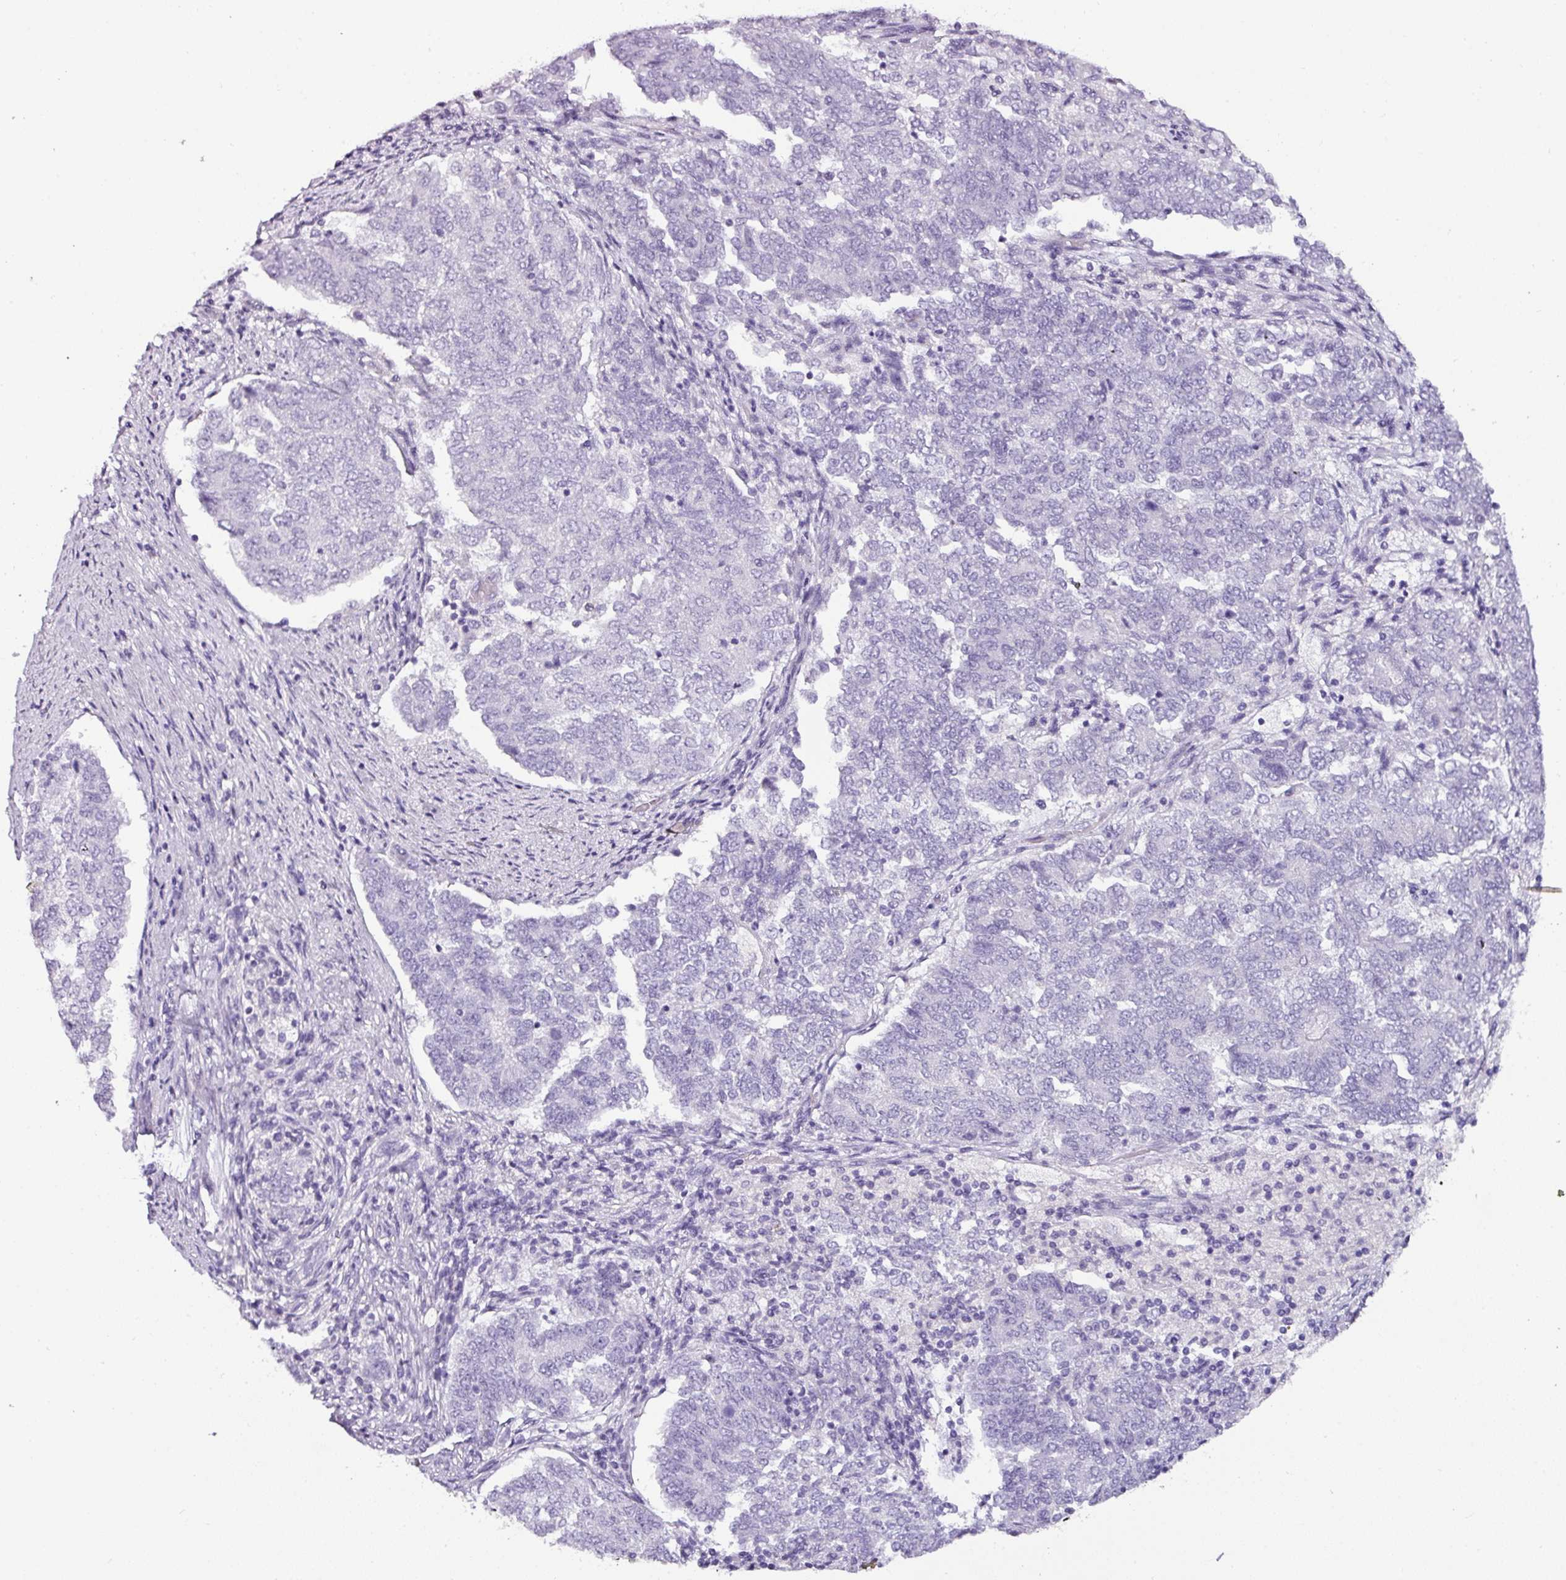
{"staining": {"intensity": "negative", "quantity": "none", "location": "none"}, "tissue": "endometrial cancer", "cell_type": "Tumor cells", "image_type": "cancer", "snomed": [{"axis": "morphology", "description": "Adenocarcinoma, NOS"}, {"axis": "topography", "description": "Endometrium"}], "caption": "DAB immunohistochemical staining of endometrial adenocarcinoma displays no significant expression in tumor cells.", "gene": "NAPSA", "patient": {"sex": "female", "age": 80}}